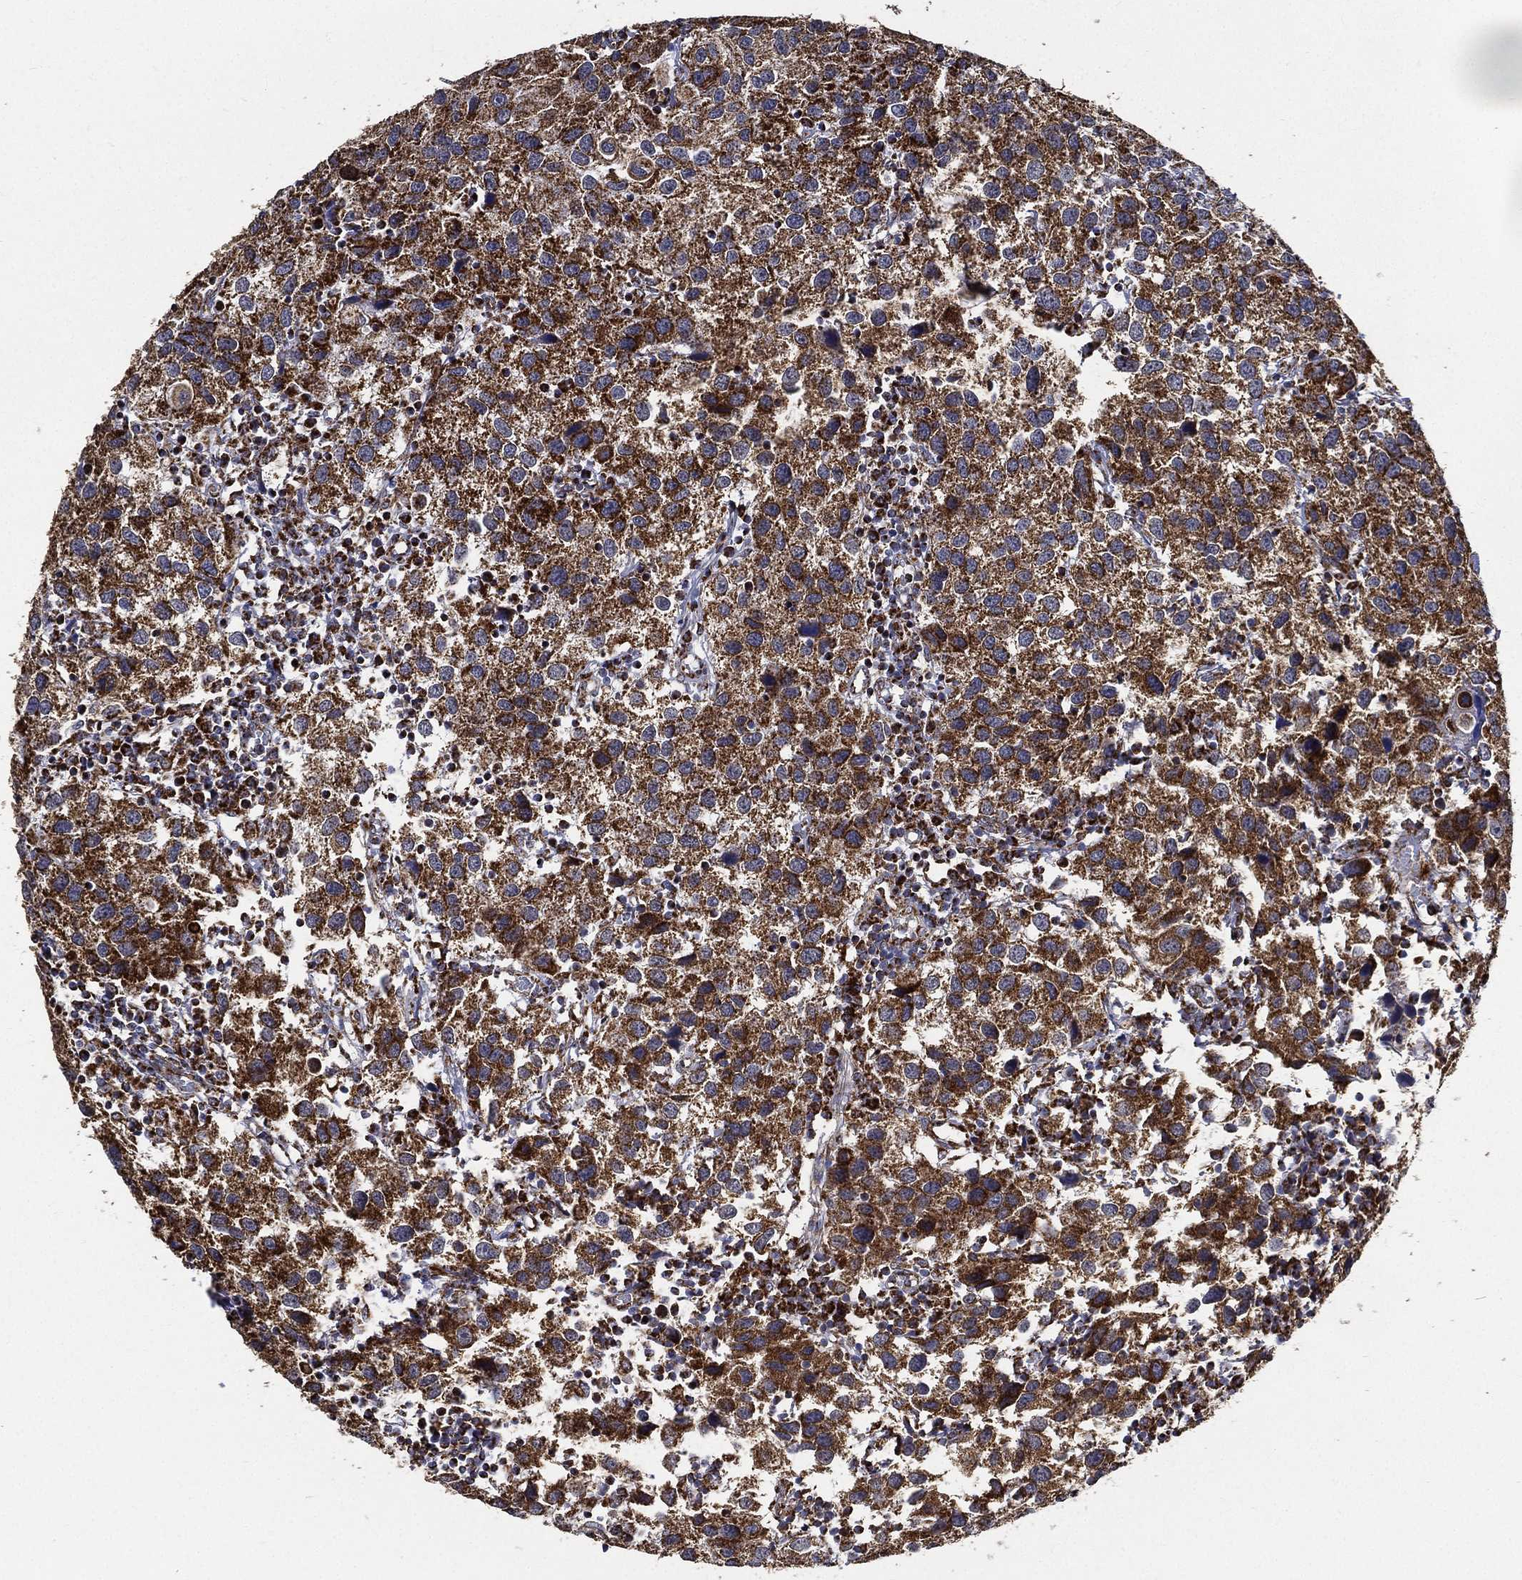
{"staining": {"intensity": "strong", "quantity": ">75%", "location": "cytoplasmic/membranous"}, "tissue": "urothelial cancer", "cell_type": "Tumor cells", "image_type": "cancer", "snomed": [{"axis": "morphology", "description": "Urothelial carcinoma, High grade"}, {"axis": "topography", "description": "Urinary bladder"}], "caption": "DAB immunohistochemical staining of urothelial cancer reveals strong cytoplasmic/membranous protein staining in about >75% of tumor cells. The staining was performed using DAB (3,3'-diaminobenzidine) to visualize the protein expression in brown, while the nuclei were stained in blue with hematoxylin (Magnification: 20x).", "gene": "NDUFAB1", "patient": {"sex": "male", "age": 79}}